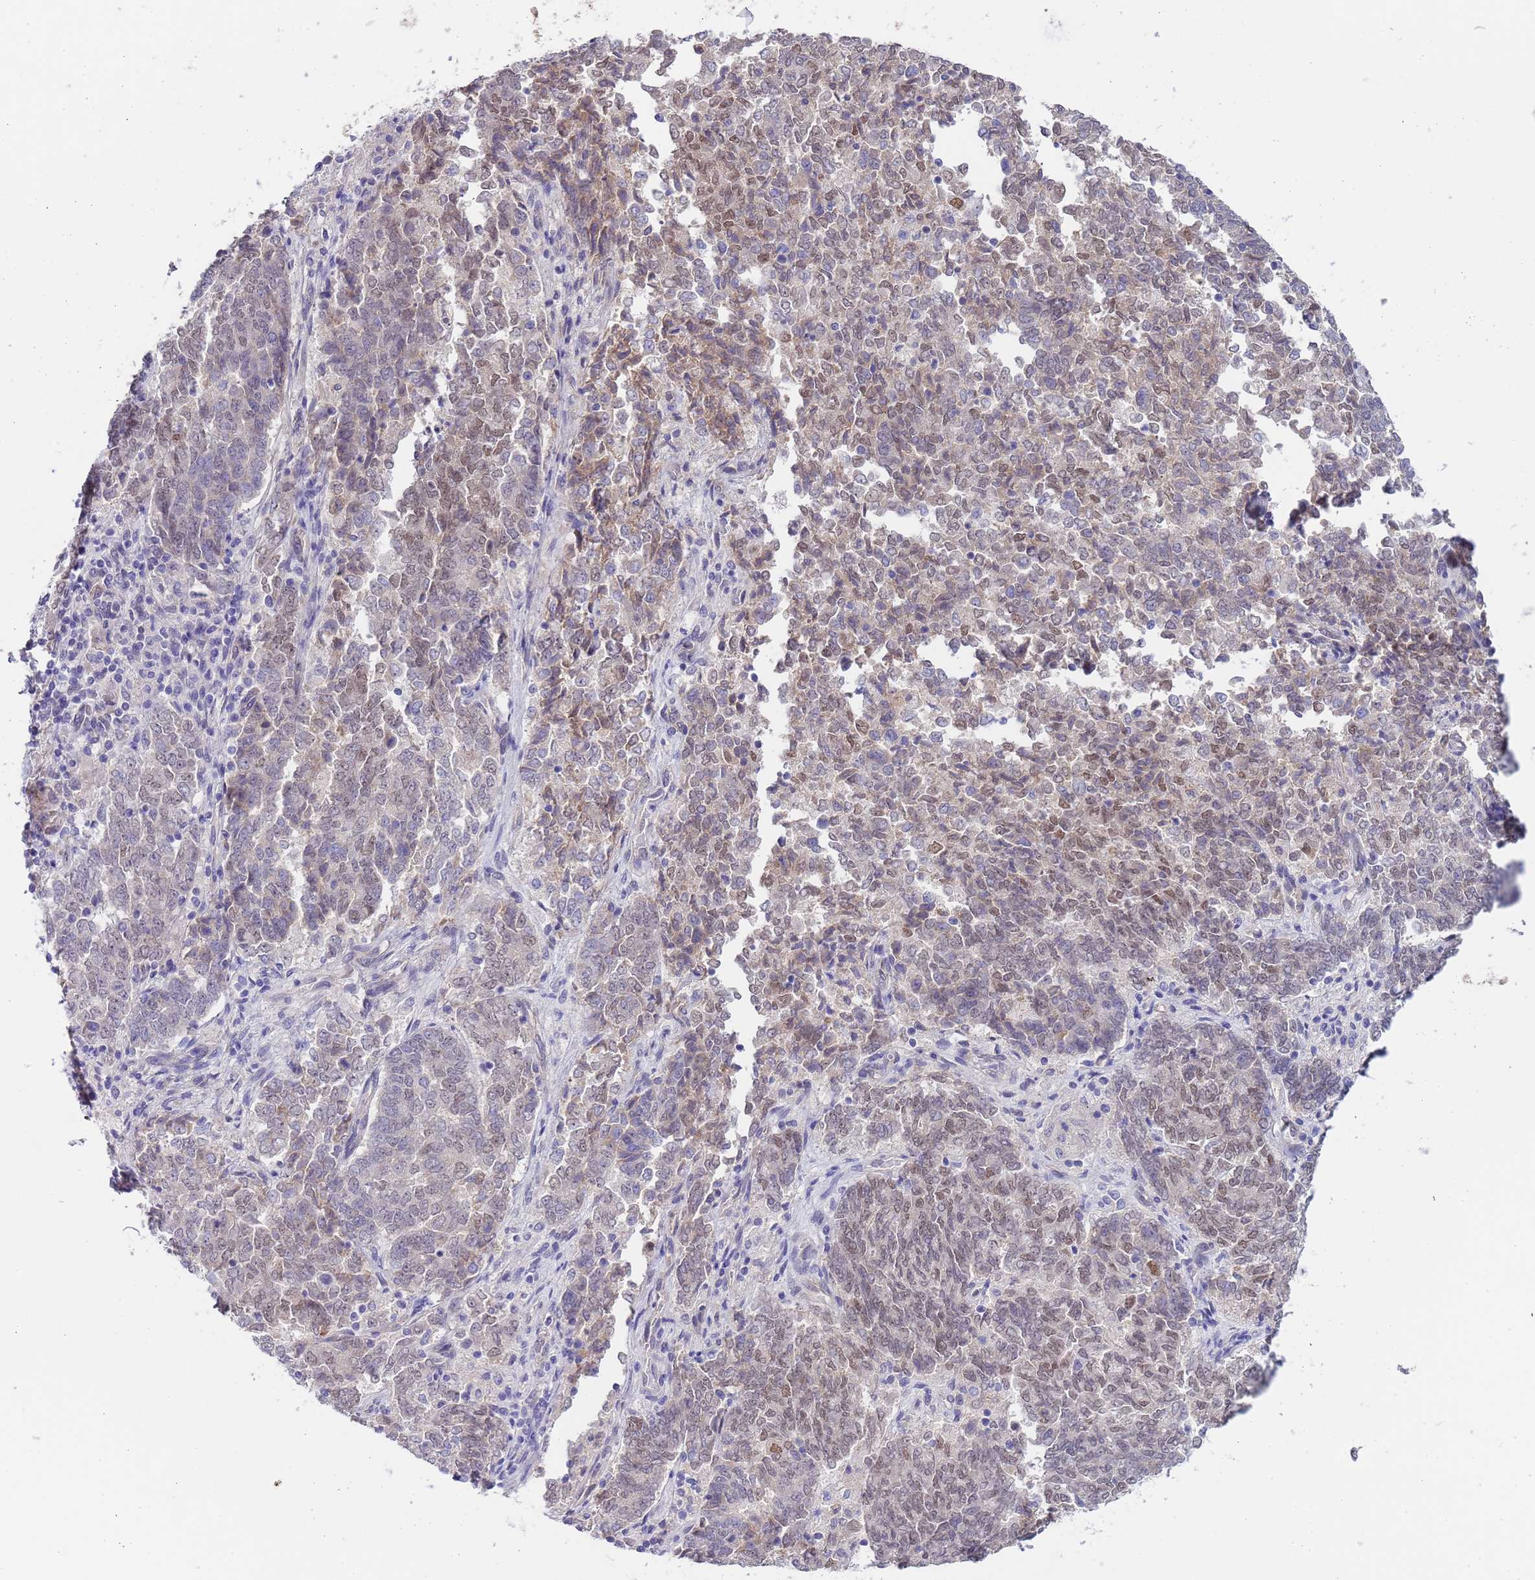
{"staining": {"intensity": "weak", "quantity": "25%-75%", "location": "nuclear"}, "tissue": "endometrial cancer", "cell_type": "Tumor cells", "image_type": "cancer", "snomed": [{"axis": "morphology", "description": "Adenocarcinoma, NOS"}, {"axis": "topography", "description": "Endometrium"}], "caption": "The histopathology image reveals immunohistochemical staining of adenocarcinoma (endometrial). There is weak nuclear staining is identified in about 25%-75% of tumor cells.", "gene": "TRMT10A", "patient": {"sex": "female", "age": 80}}